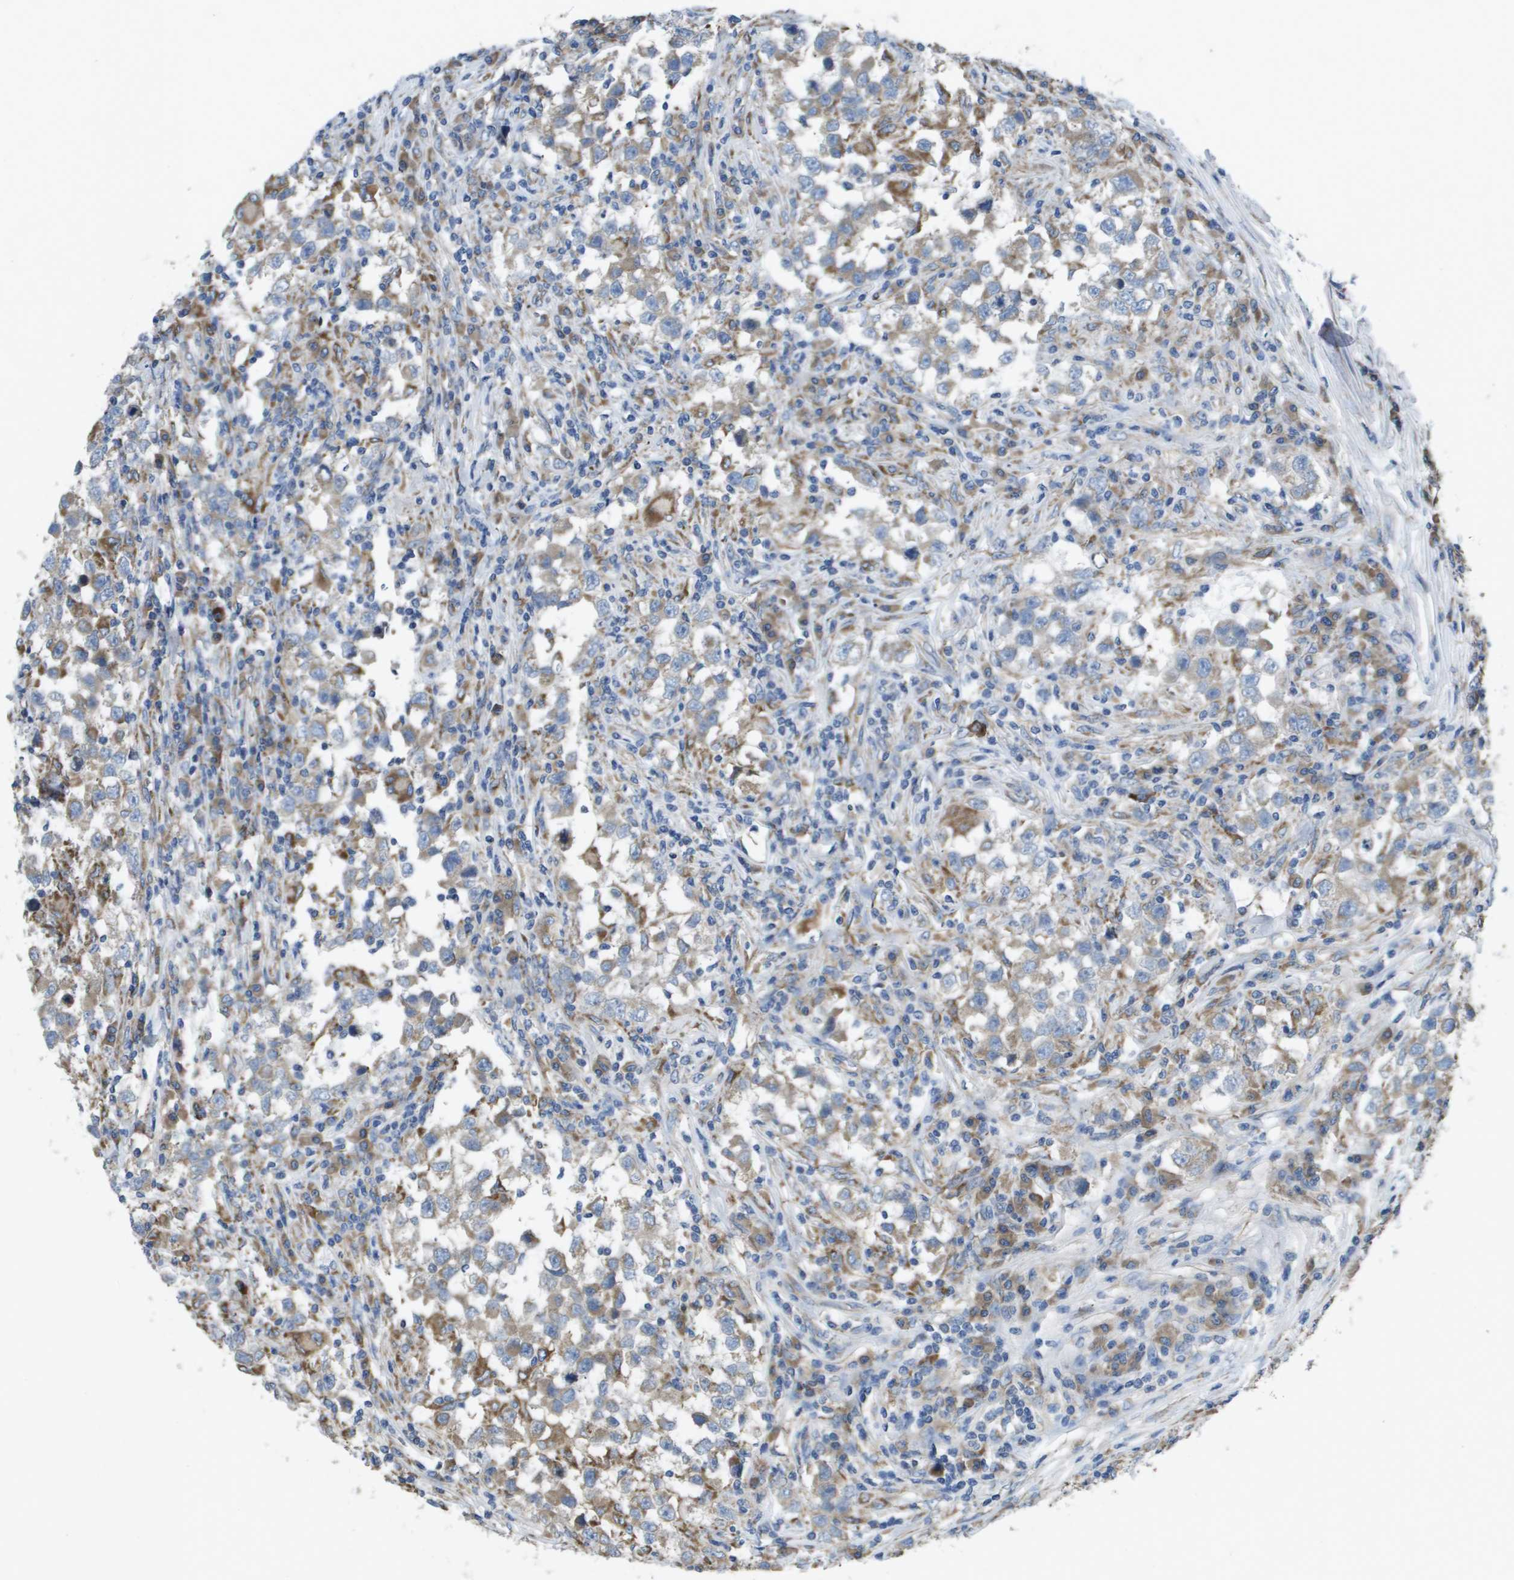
{"staining": {"intensity": "weak", "quantity": "25%-75%", "location": "cytoplasmic/membranous"}, "tissue": "testis cancer", "cell_type": "Tumor cells", "image_type": "cancer", "snomed": [{"axis": "morphology", "description": "Carcinoma, Embryonal, NOS"}, {"axis": "topography", "description": "Testis"}], "caption": "The photomicrograph exhibits immunohistochemical staining of testis cancer. There is weak cytoplasmic/membranous expression is identified in approximately 25%-75% of tumor cells.", "gene": "CLCN2", "patient": {"sex": "male", "age": 21}}